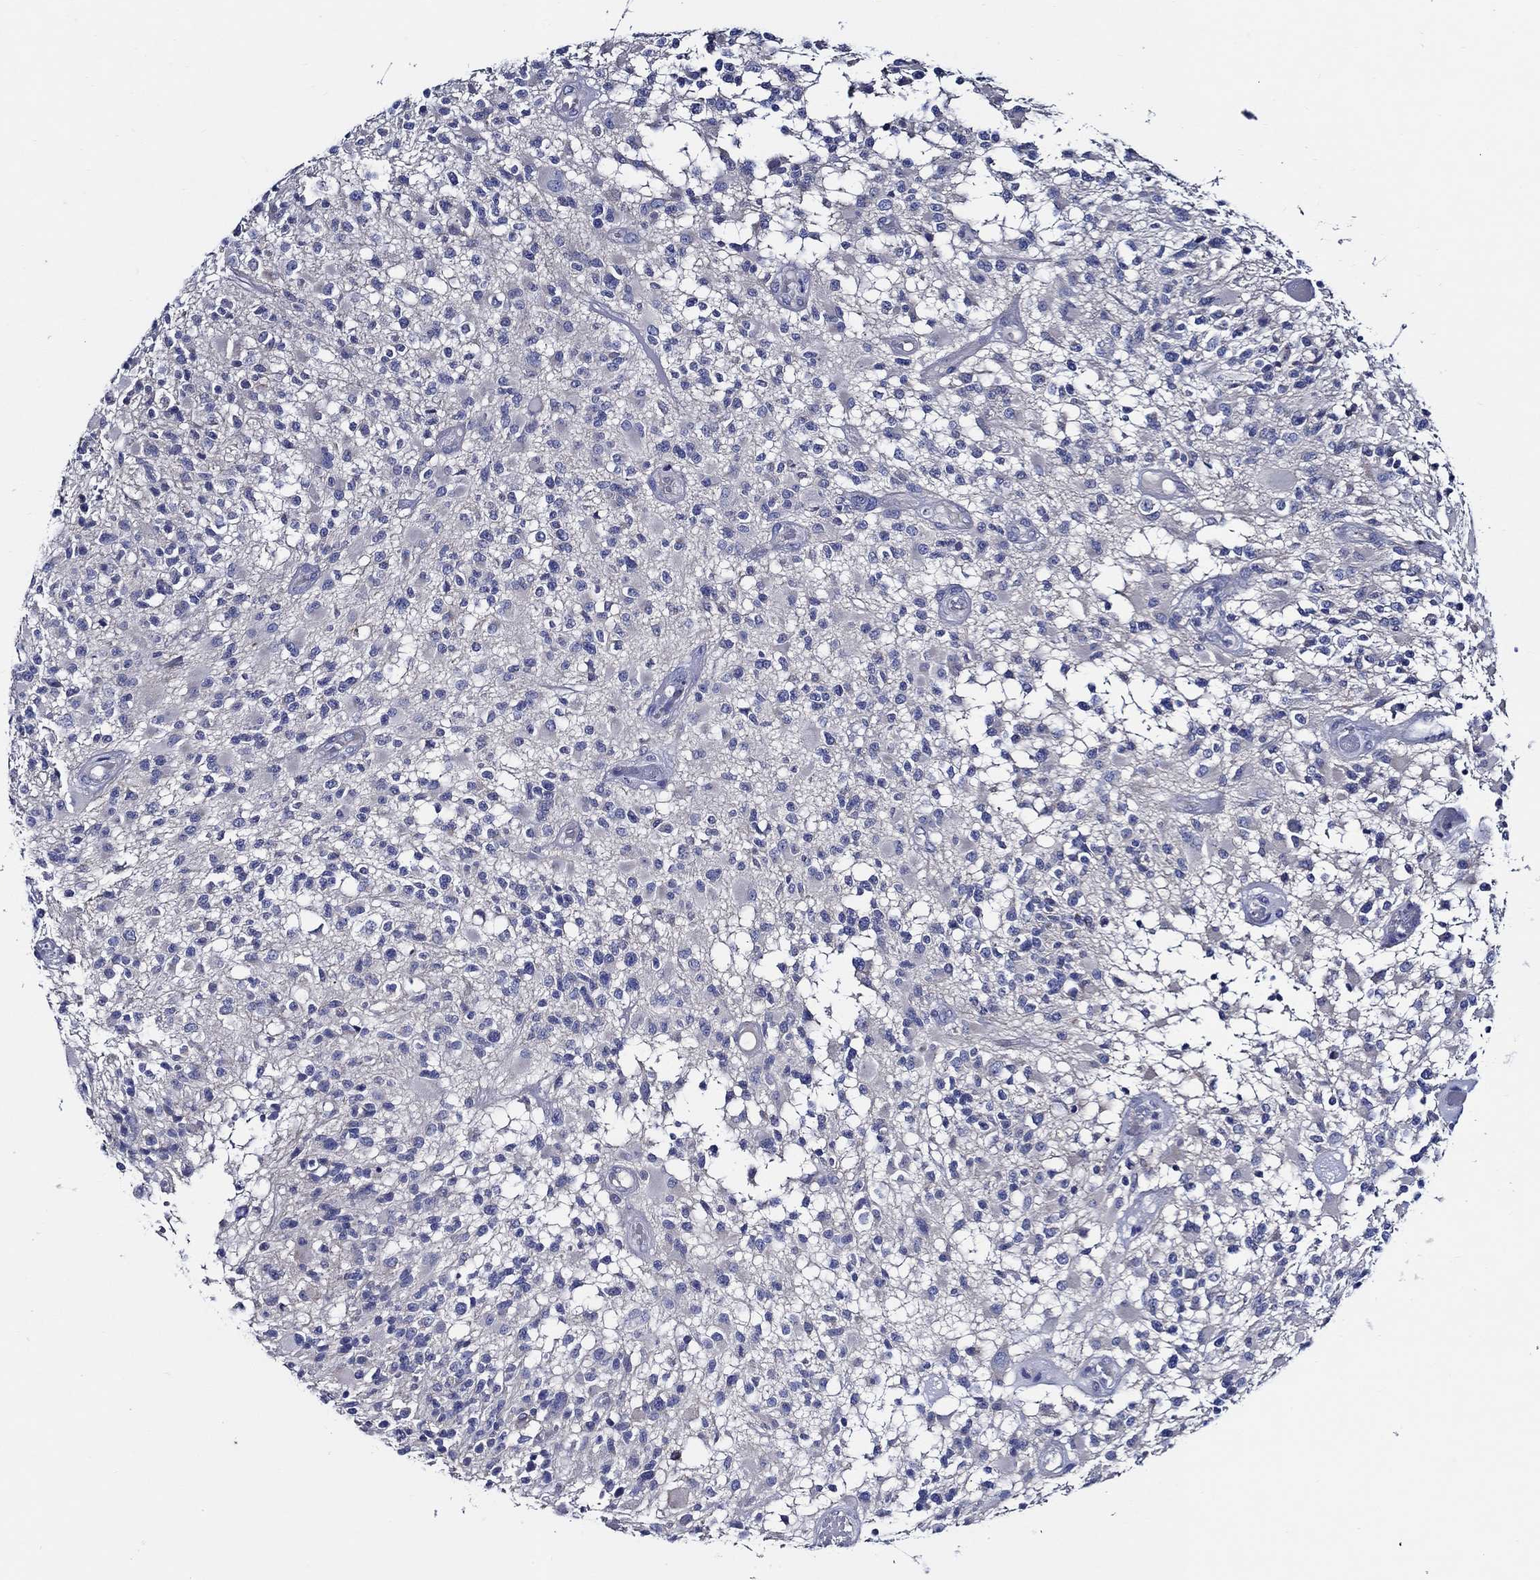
{"staining": {"intensity": "negative", "quantity": "none", "location": "none"}, "tissue": "glioma", "cell_type": "Tumor cells", "image_type": "cancer", "snomed": [{"axis": "morphology", "description": "Glioma, malignant, High grade"}, {"axis": "topography", "description": "Brain"}], "caption": "Tumor cells show no significant staining in glioma.", "gene": "SKOR1", "patient": {"sex": "female", "age": 63}}